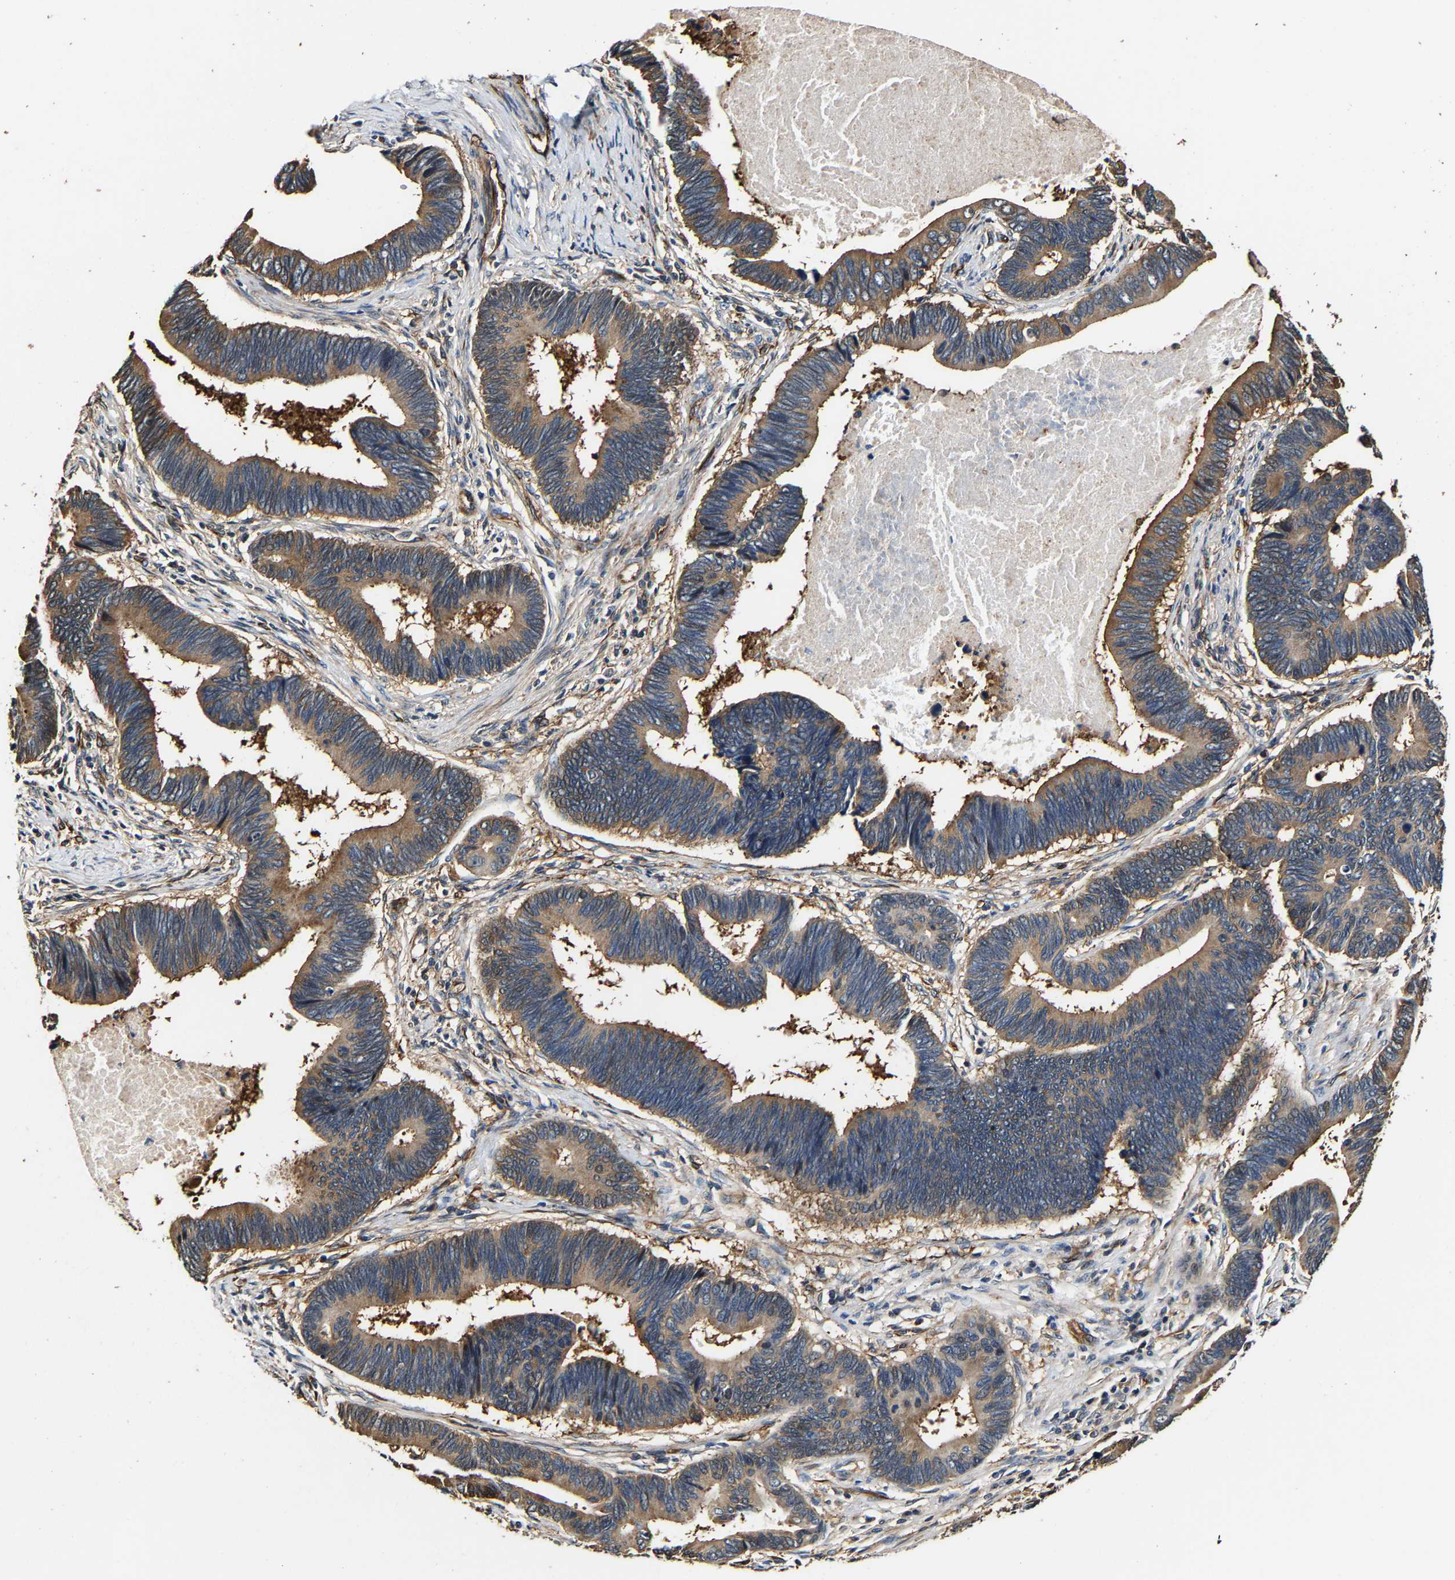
{"staining": {"intensity": "moderate", "quantity": ">75%", "location": "cytoplasmic/membranous"}, "tissue": "pancreatic cancer", "cell_type": "Tumor cells", "image_type": "cancer", "snomed": [{"axis": "morphology", "description": "Adenocarcinoma, NOS"}, {"axis": "topography", "description": "Pancreas"}], "caption": "Adenocarcinoma (pancreatic) stained with immunohistochemistry demonstrates moderate cytoplasmic/membranous positivity in approximately >75% of tumor cells.", "gene": "GFRA3", "patient": {"sex": "female", "age": 70}}